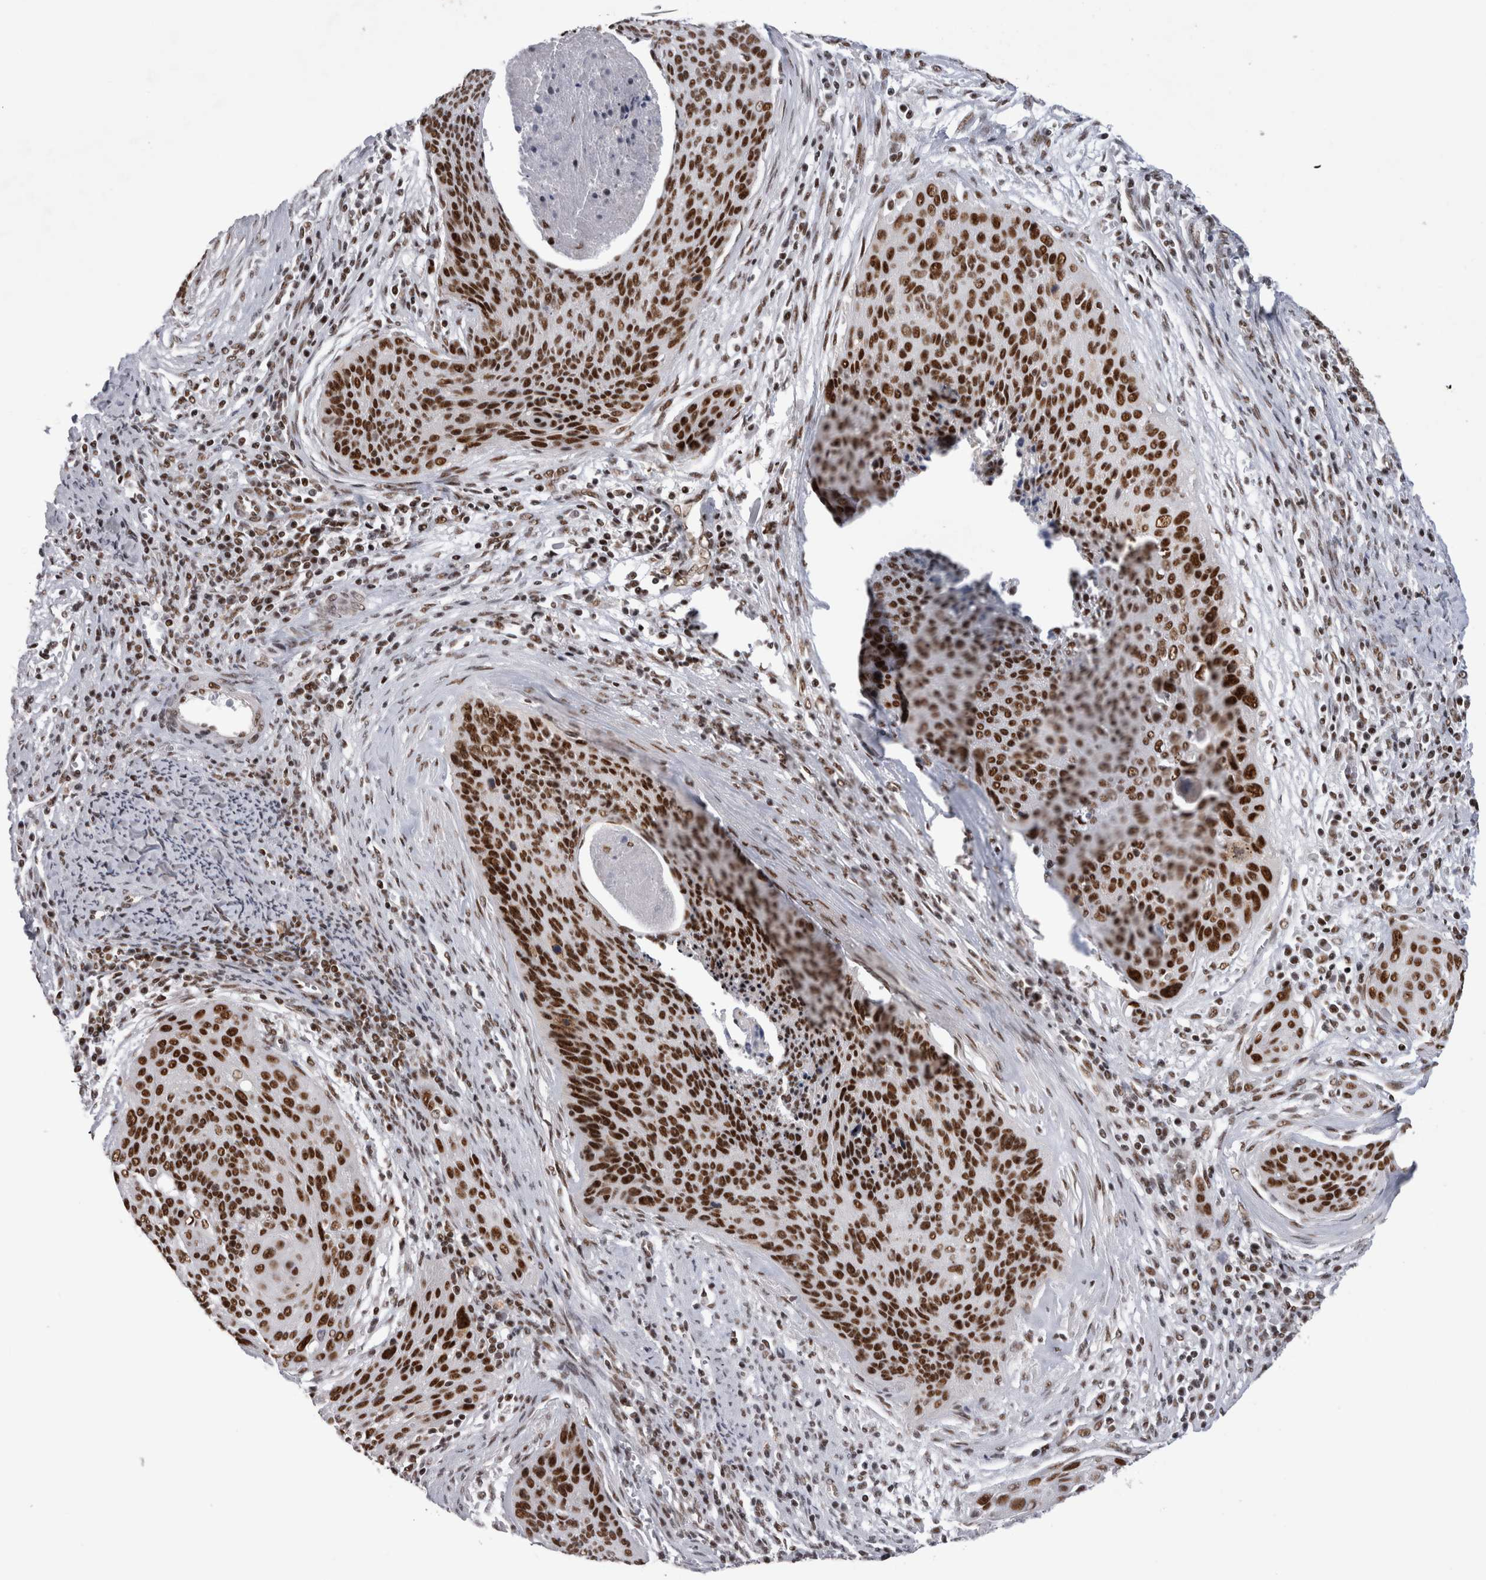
{"staining": {"intensity": "strong", "quantity": ">75%", "location": "nuclear"}, "tissue": "cervical cancer", "cell_type": "Tumor cells", "image_type": "cancer", "snomed": [{"axis": "morphology", "description": "Squamous cell carcinoma, NOS"}, {"axis": "topography", "description": "Cervix"}], "caption": "Immunohistochemistry (DAB (3,3'-diaminobenzidine)) staining of human squamous cell carcinoma (cervical) demonstrates strong nuclear protein staining in about >75% of tumor cells.", "gene": "CDK11A", "patient": {"sex": "female", "age": 55}}